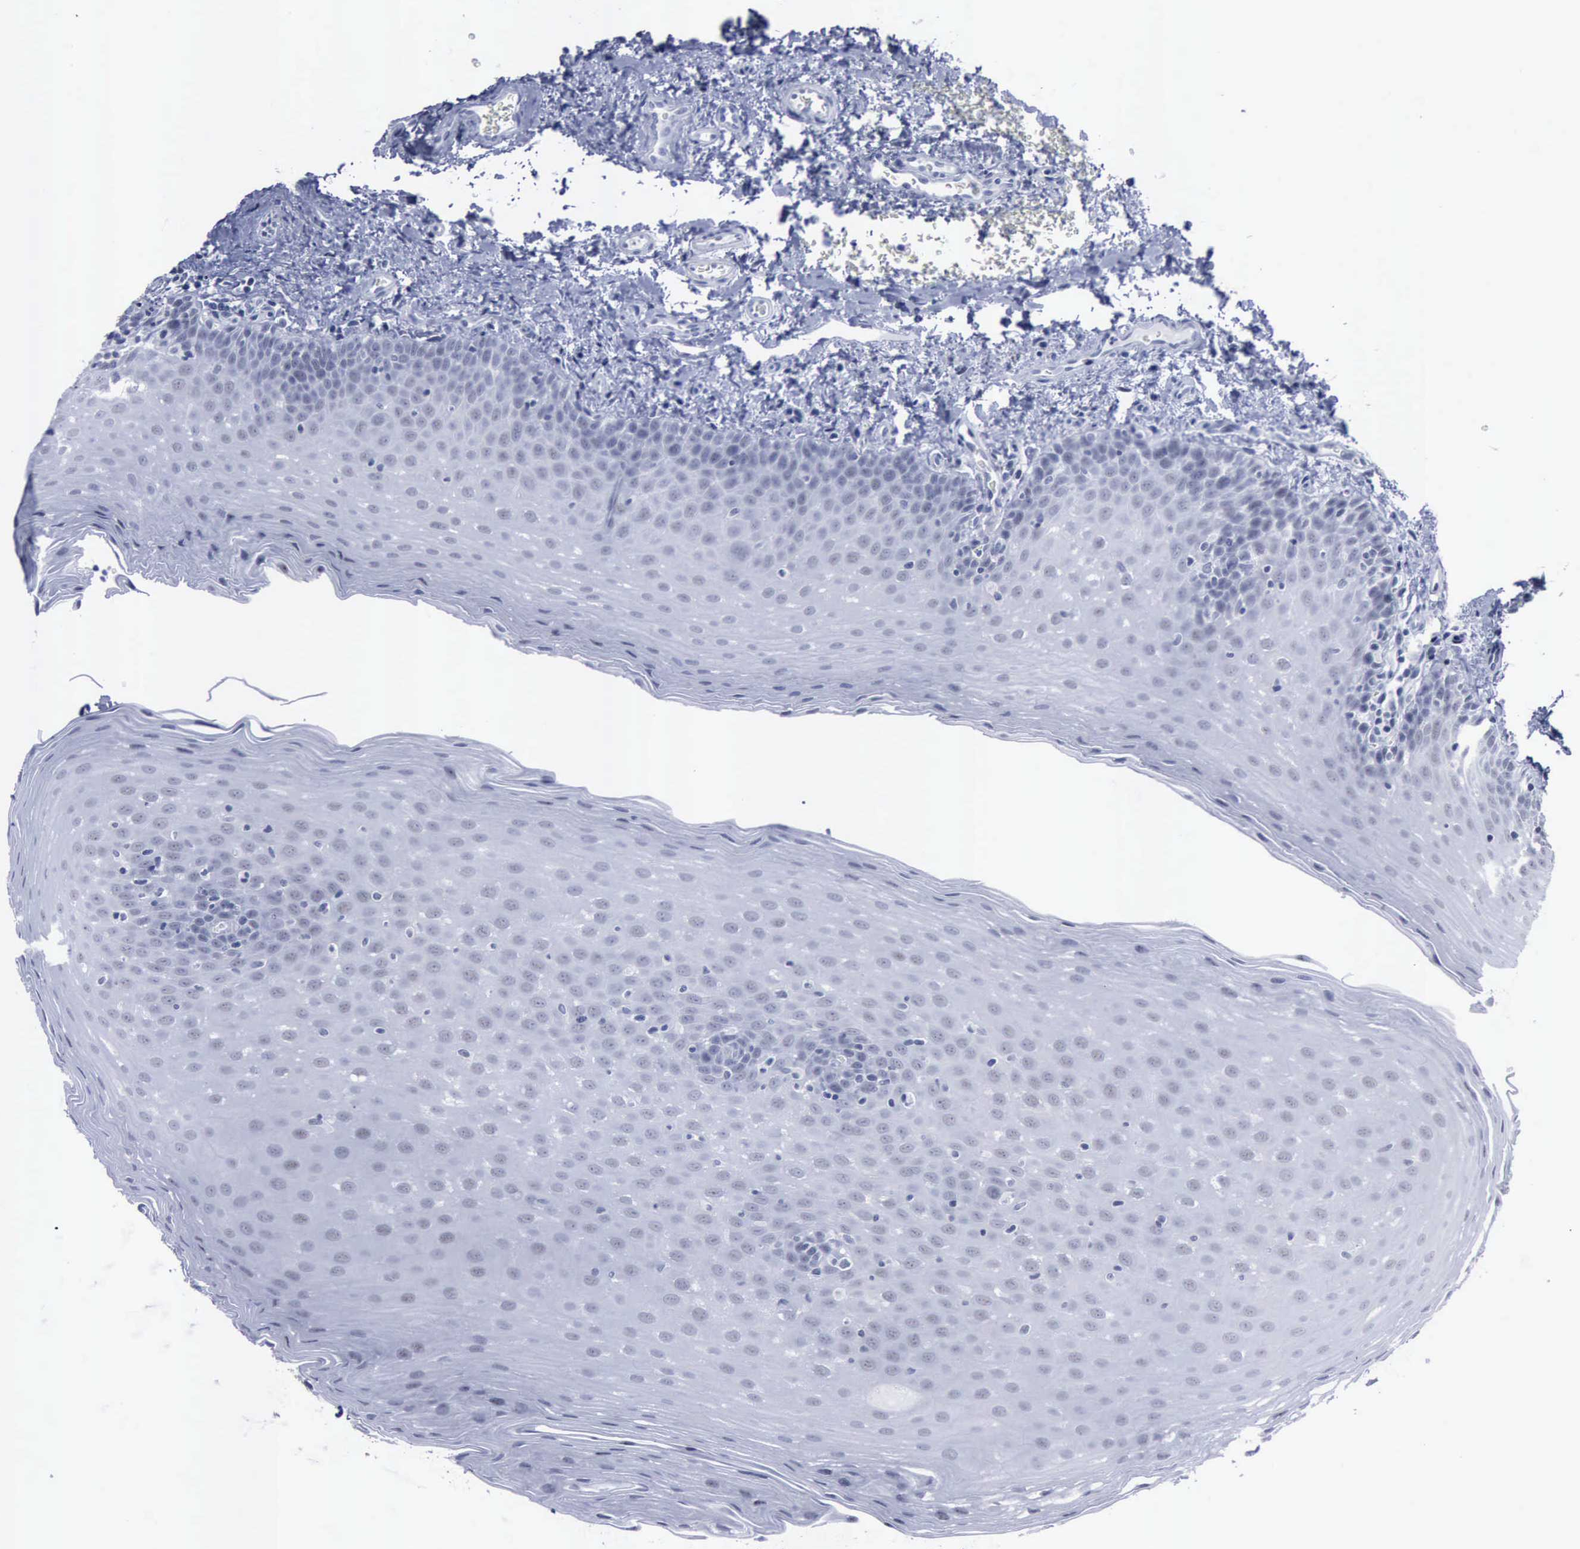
{"staining": {"intensity": "negative", "quantity": "none", "location": "none"}, "tissue": "oral mucosa", "cell_type": "Squamous epithelial cells", "image_type": "normal", "snomed": [{"axis": "morphology", "description": "Normal tissue, NOS"}, {"axis": "topography", "description": "Oral tissue"}], "caption": "IHC micrograph of benign human oral mucosa stained for a protein (brown), which demonstrates no expression in squamous epithelial cells.", "gene": "BRD1", "patient": {"sex": "male", "age": 20}}